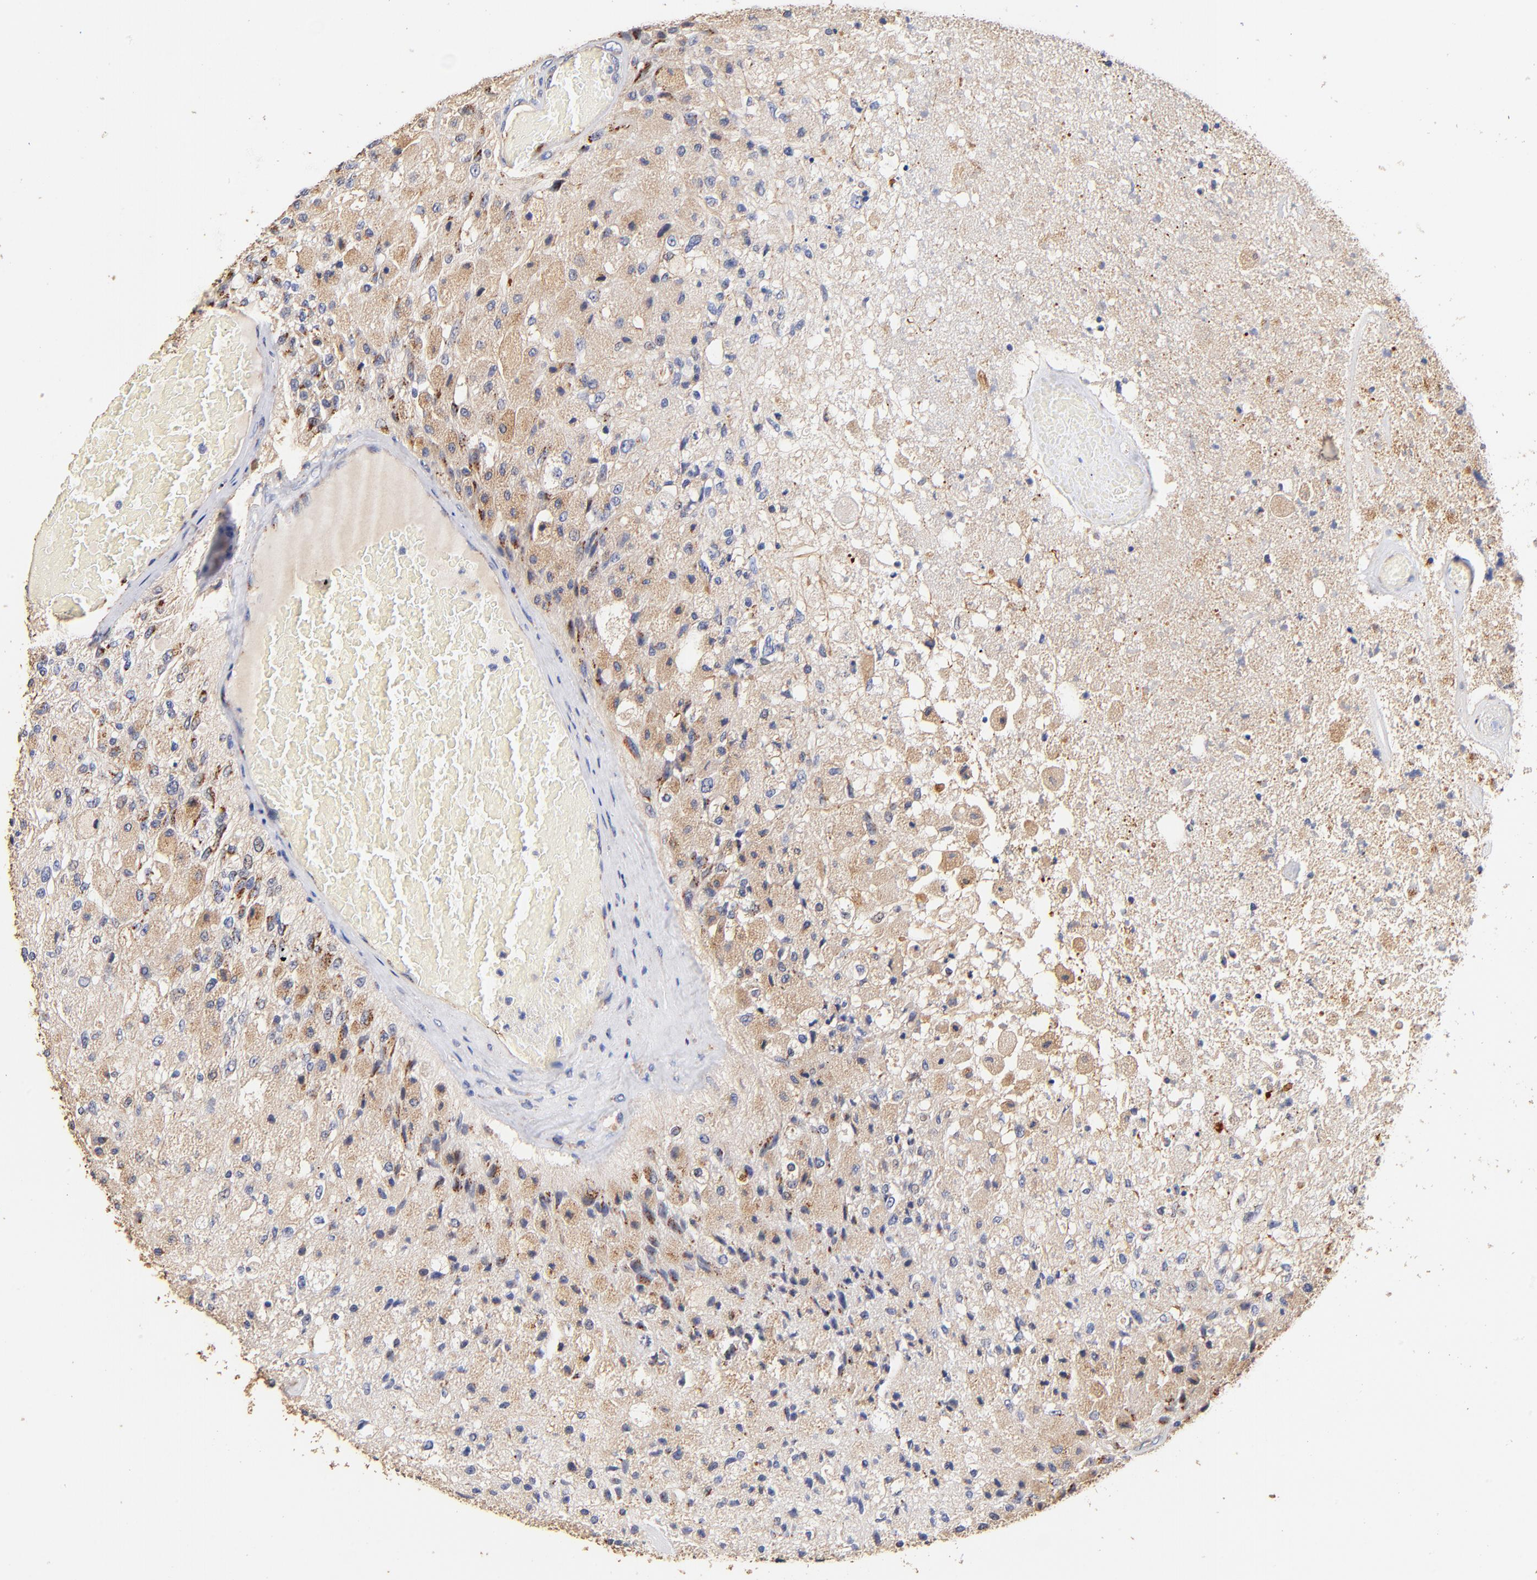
{"staining": {"intensity": "weak", "quantity": "<25%", "location": "cytoplasmic/membranous"}, "tissue": "glioma", "cell_type": "Tumor cells", "image_type": "cancer", "snomed": [{"axis": "morphology", "description": "Normal tissue, NOS"}, {"axis": "morphology", "description": "Glioma, malignant, High grade"}, {"axis": "topography", "description": "Cerebral cortex"}], "caption": "An IHC histopathology image of malignant glioma (high-grade) is shown. There is no staining in tumor cells of malignant glioma (high-grade).", "gene": "FMNL3", "patient": {"sex": "male", "age": 77}}